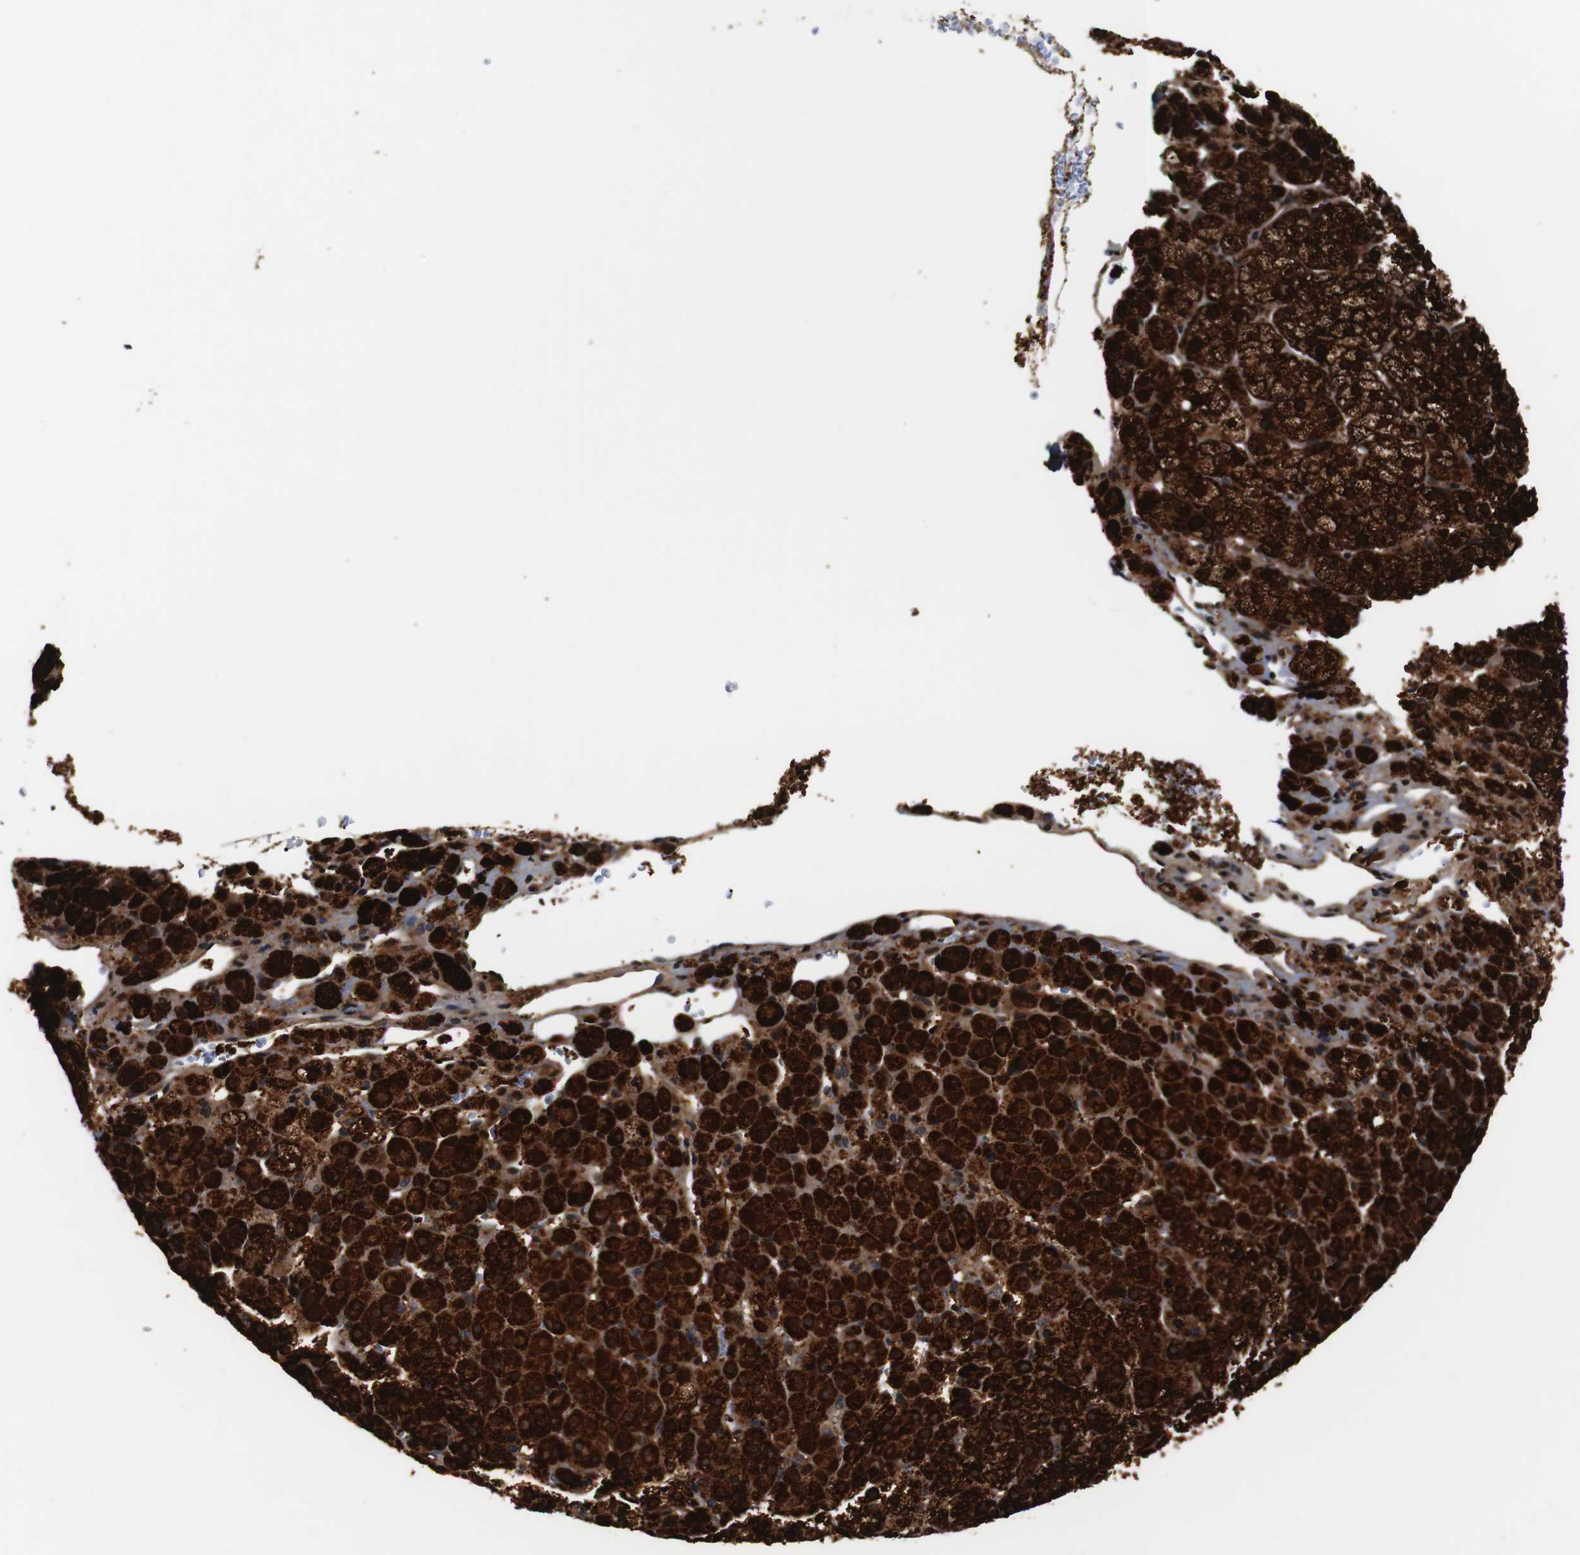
{"staining": {"intensity": "strong", "quantity": ">75%", "location": "cytoplasmic/membranous,nuclear"}, "tissue": "adrenal gland", "cell_type": "Glandular cells", "image_type": "normal", "snomed": [{"axis": "morphology", "description": "Normal tissue, NOS"}, {"axis": "topography", "description": "Adrenal gland"}], "caption": "Protein expression analysis of normal adrenal gland displays strong cytoplasmic/membranous,nuclear staining in approximately >75% of glandular cells. (Stains: DAB (3,3'-diaminobenzidine) in brown, nuclei in blue, Microscopy: brightfield microscopy at high magnification).", "gene": "LRP4", "patient": {"sex": "female", "age": 57}}